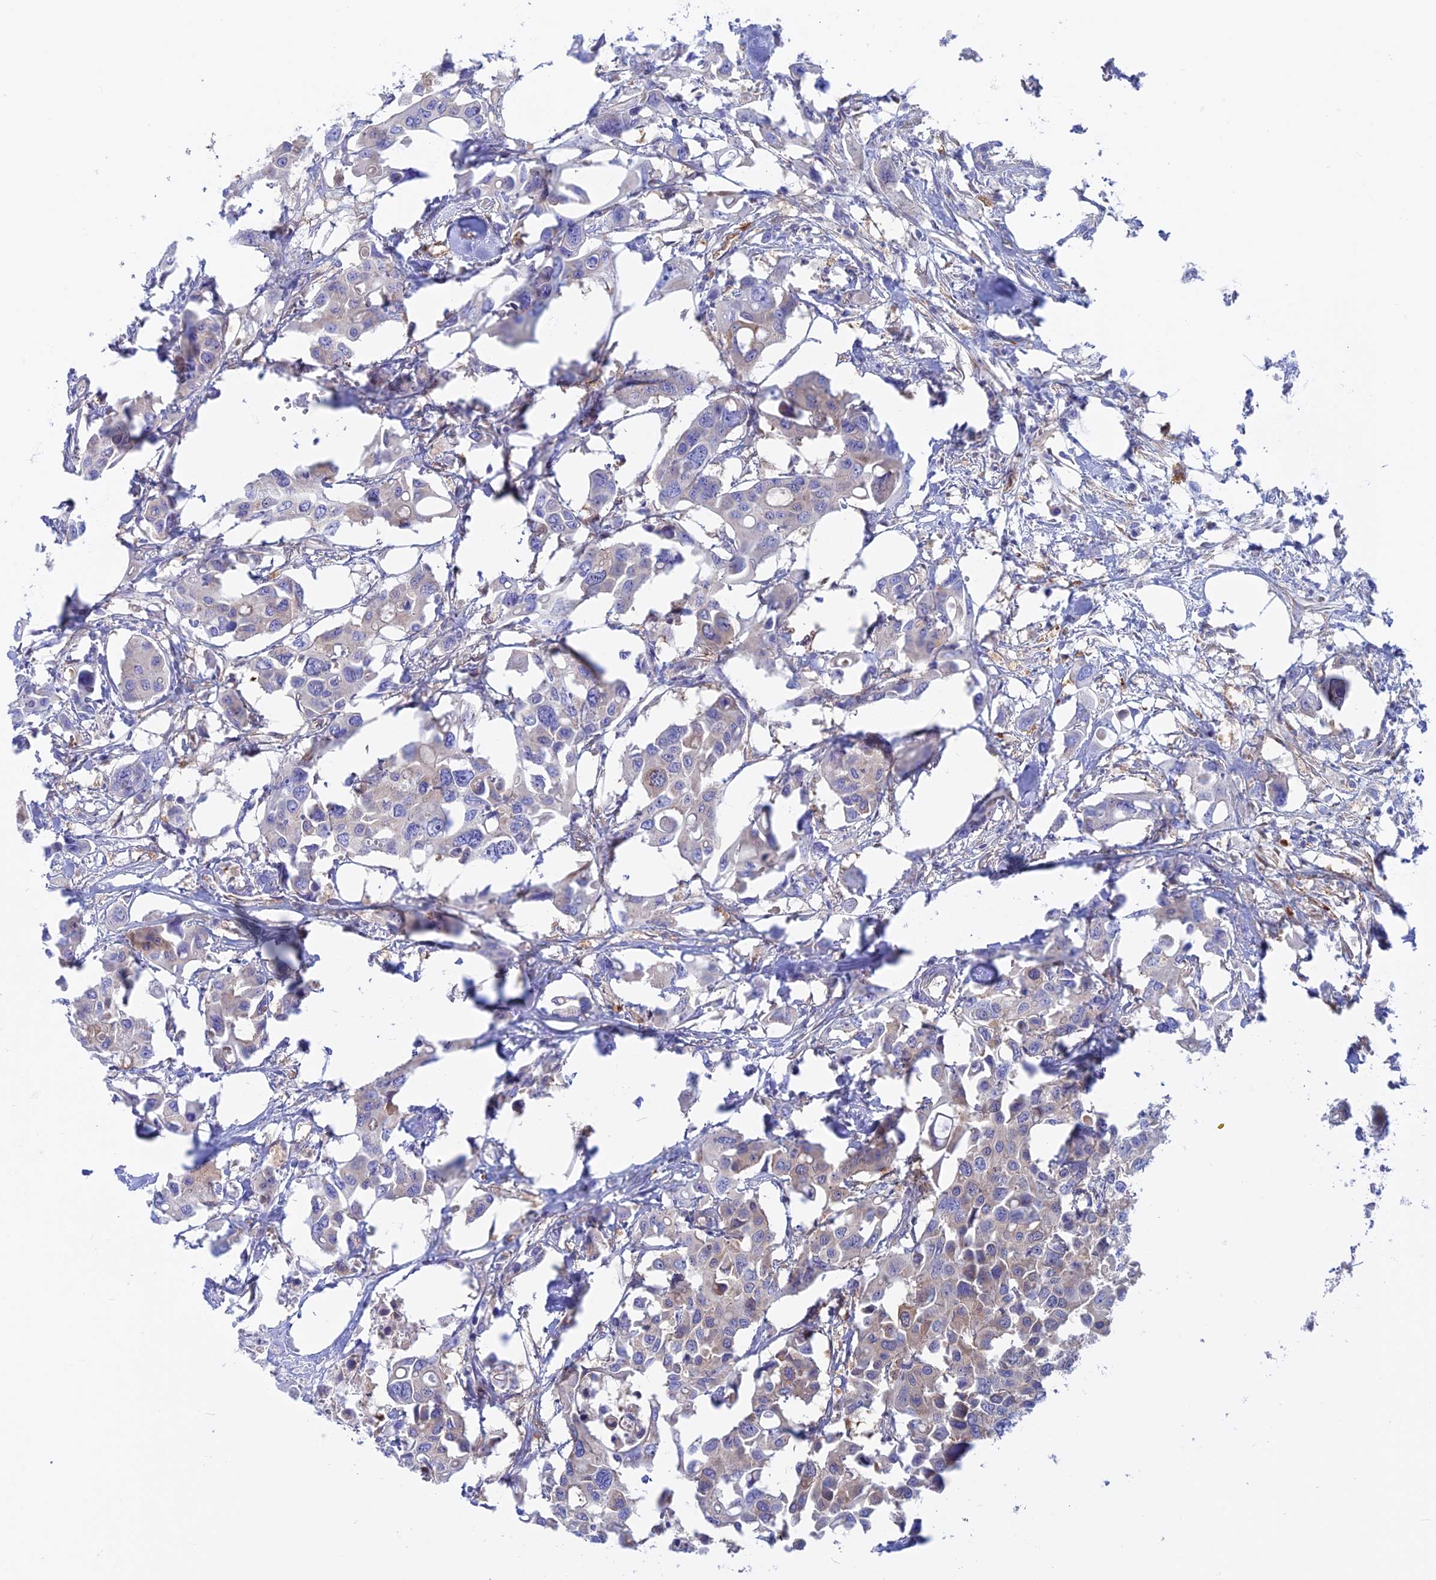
{"staining": {"intensity": "weak", "quantity": "<25%", "location": "cytoplasmic/membranous"}, "tissue": "colorectal cancer", "cell_type": "Tumor cells", "image_type": "cancer", "snomed": [{"axis": "morphology", "description": "Adenocarcinoma, NOS"}, {"axis": "topography", "description": "Colon"}], "caption": "There is no significant positivity in tumor cells of adenocarcinoma (colorectal).", "gene": "LZTFL1", "patient": {"sex": "male", "age": 77}}